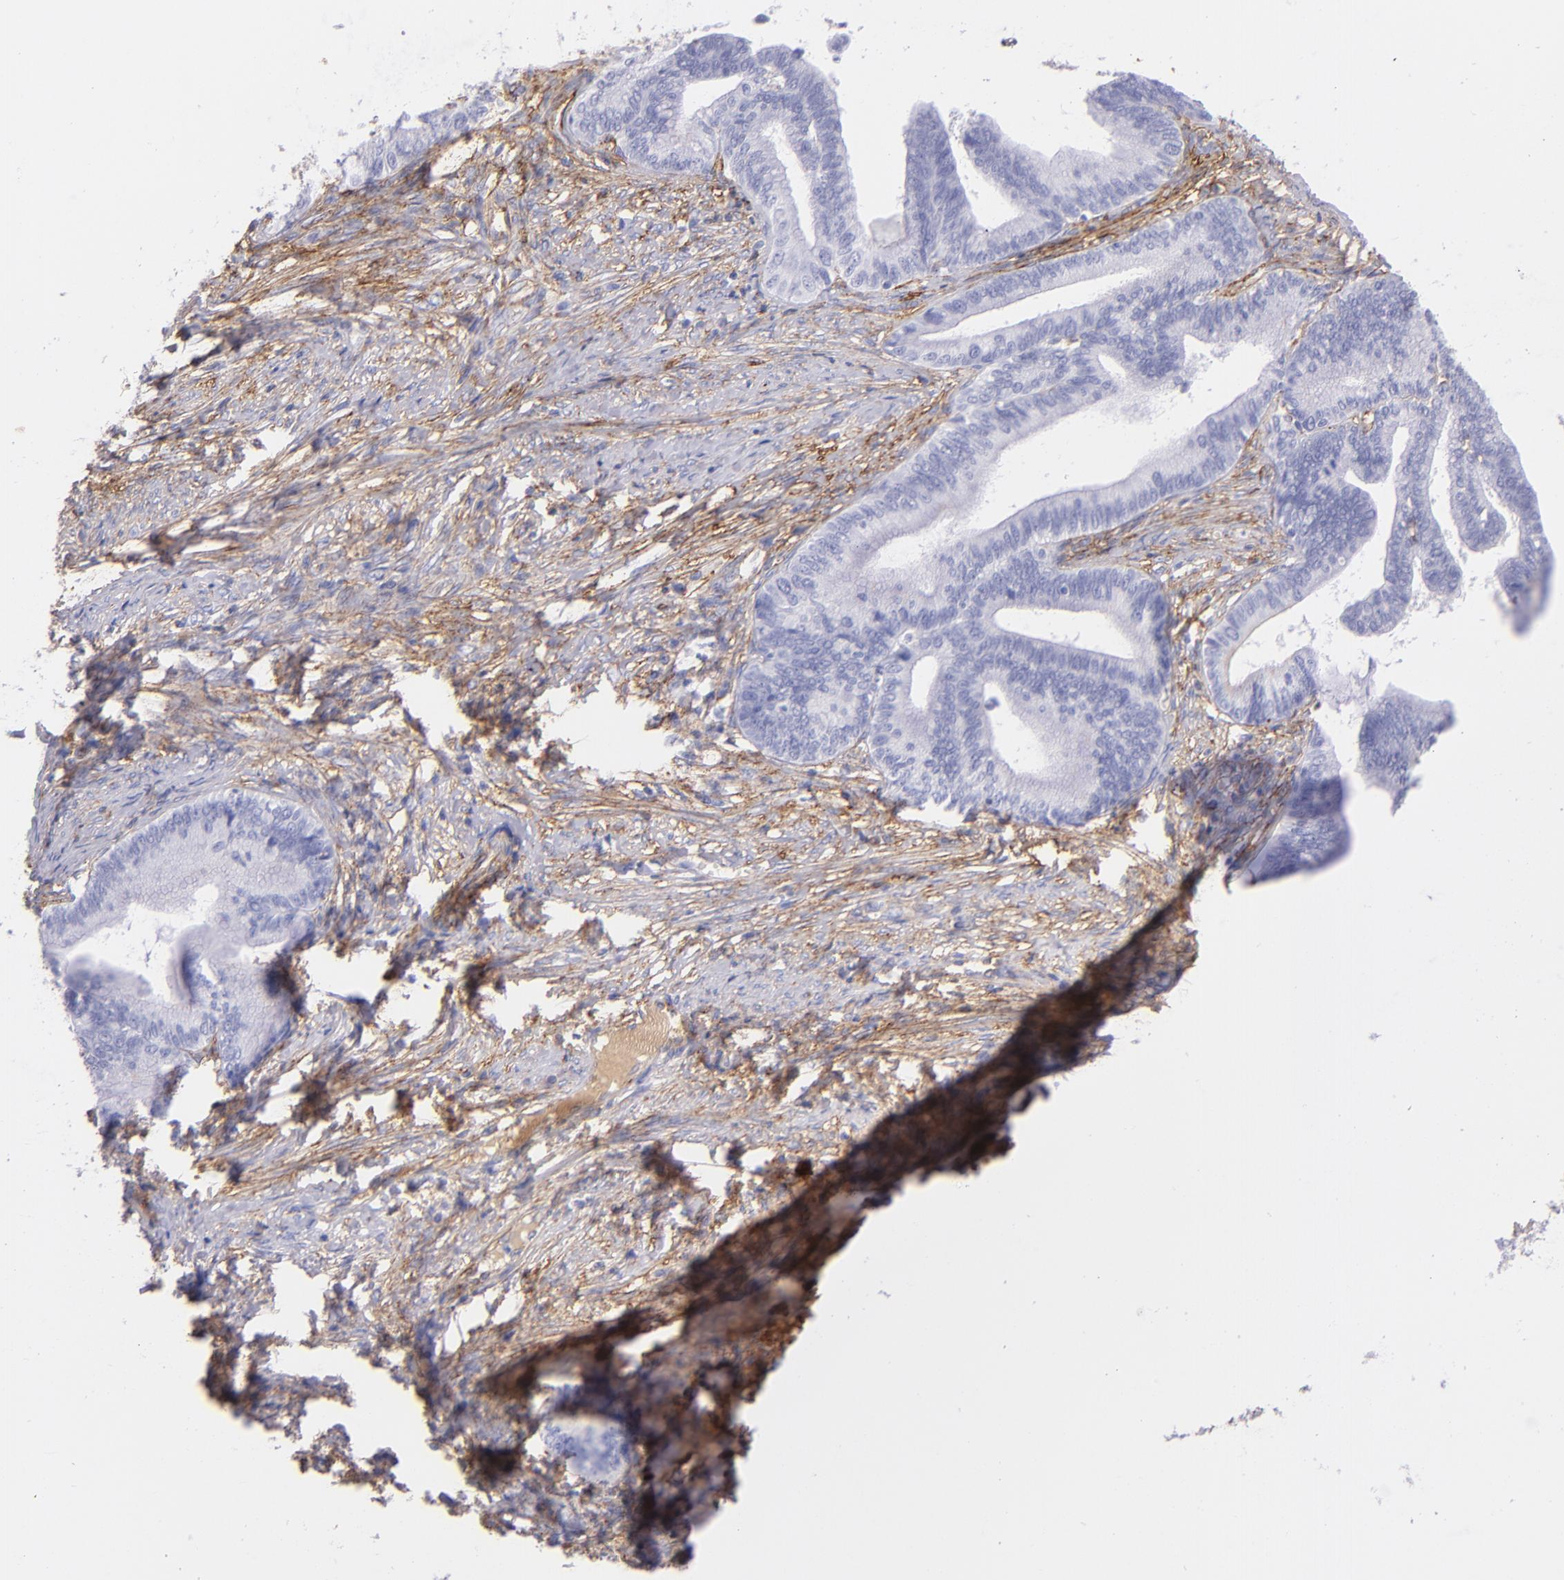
{"staining": {"intensity": "negative", "quantity": "none", "location": "none"}, "tissue": "cervical cancer", "cell_type": "Tumor cells", "image_type": "cancer", "snomed": [{"axis": "morphology", "description": "Adenocarcinoma, NOS"}, {"axis": "topography", "description": "Cervix"}], "caption": "Tumor cells are negative for brown protein staining in cervical cancer. The staining was performed using DAB to visualize the protein expression in brown, while the nuclei were stained in blue with hematoxylin (Magnification: 20x).", "gene": "CD81", "patient": {"sex": "female", "age": 36}}